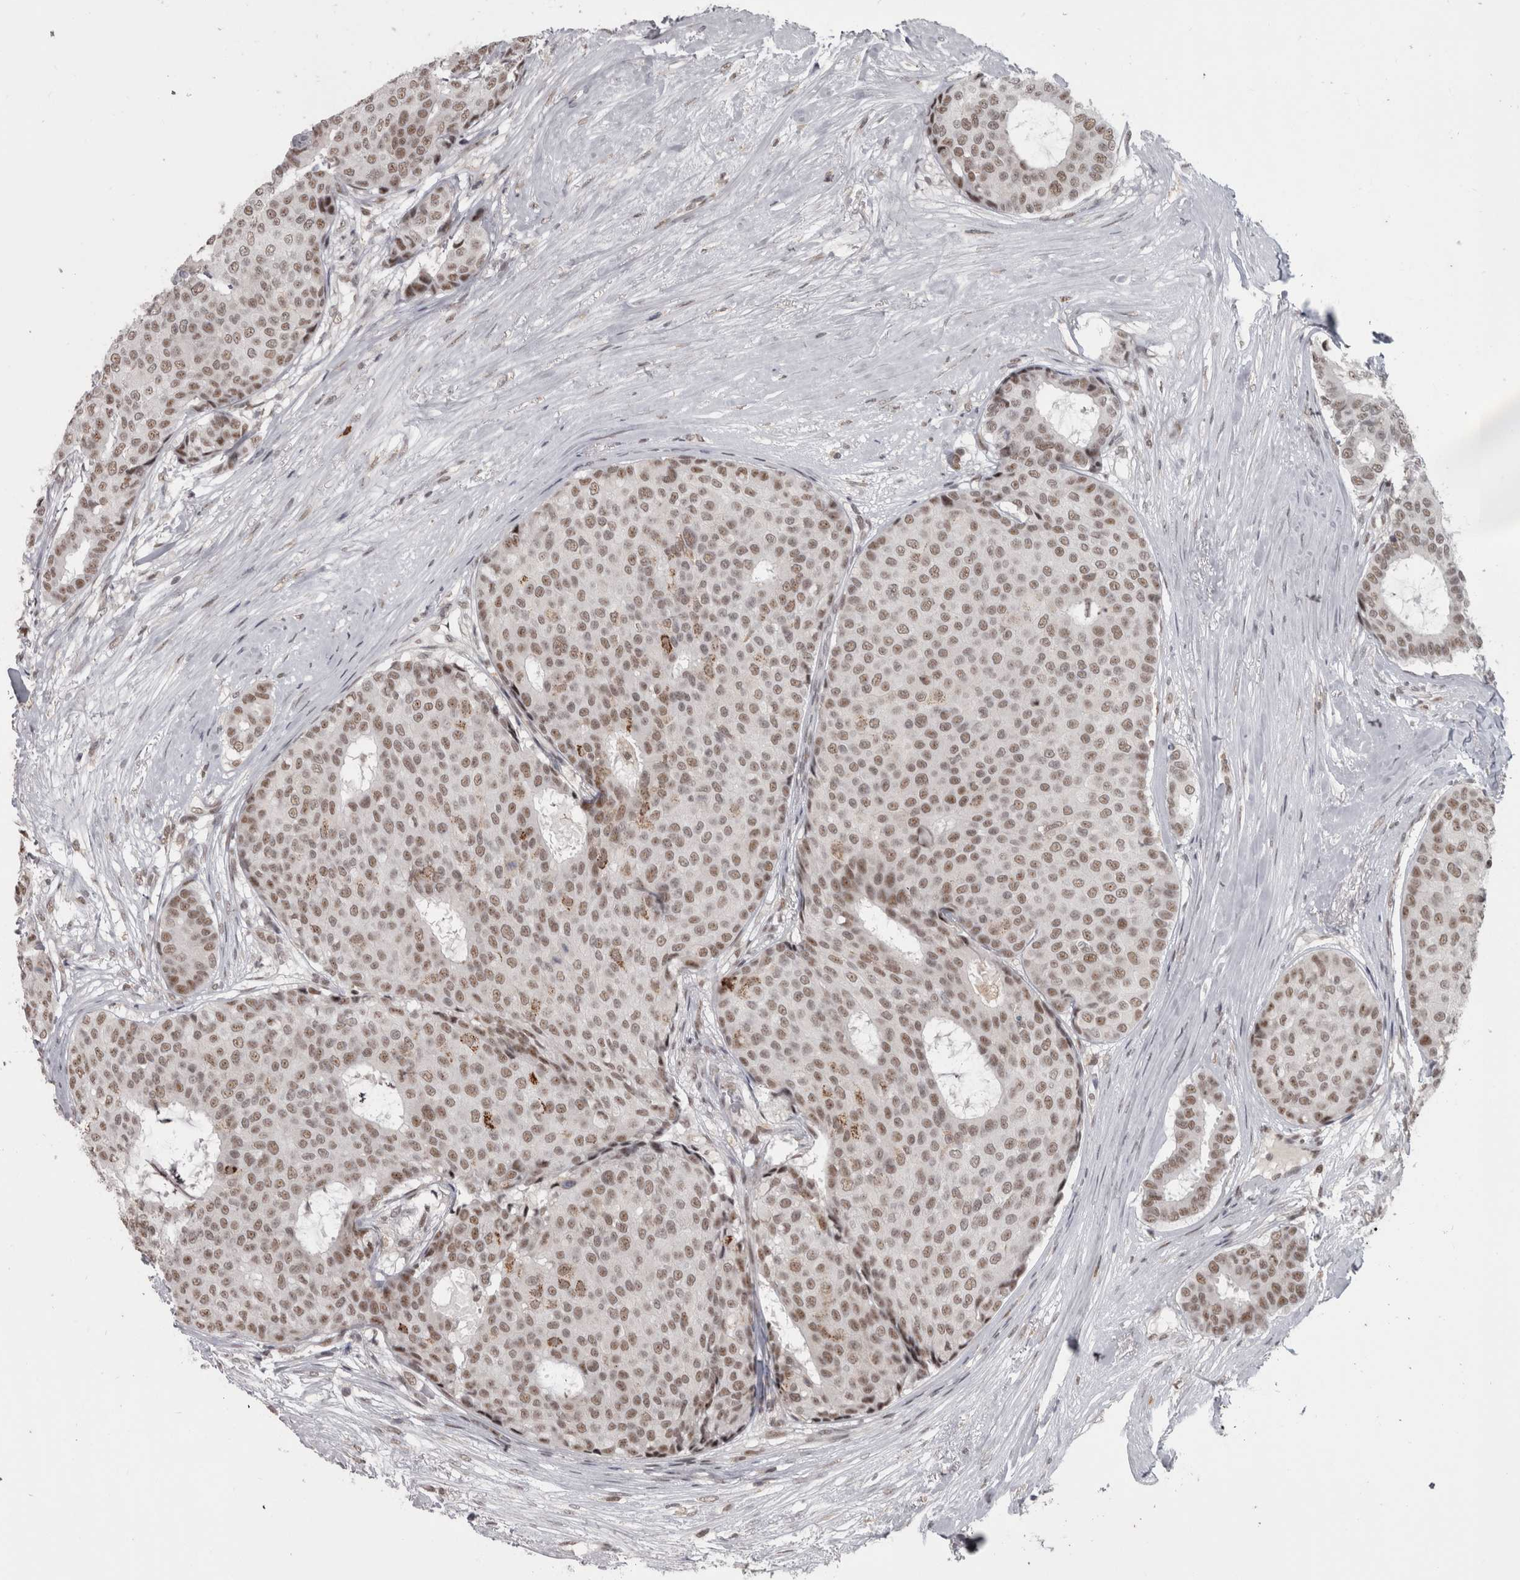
{"staining": {"intensity": "moderate", "quantity": ">75%", "location": "nuclear"}, "tissue": "breast cancer", "cell_type": "Tumor cells", "image_type": "cancer", "snomed": [{"axis": "morphology", "description": "Duct carcinoma"}, {"axis": "topography", "description": "Breast"}], "caption": "There is medium levels of moderate nuclear staining in tumor cells of intraductal carcinoma (breast), as demonstrated by immunohistochemical staining (brown color).", "gene": "MICU3", "patient": {"sex": "female", "age": 75}}